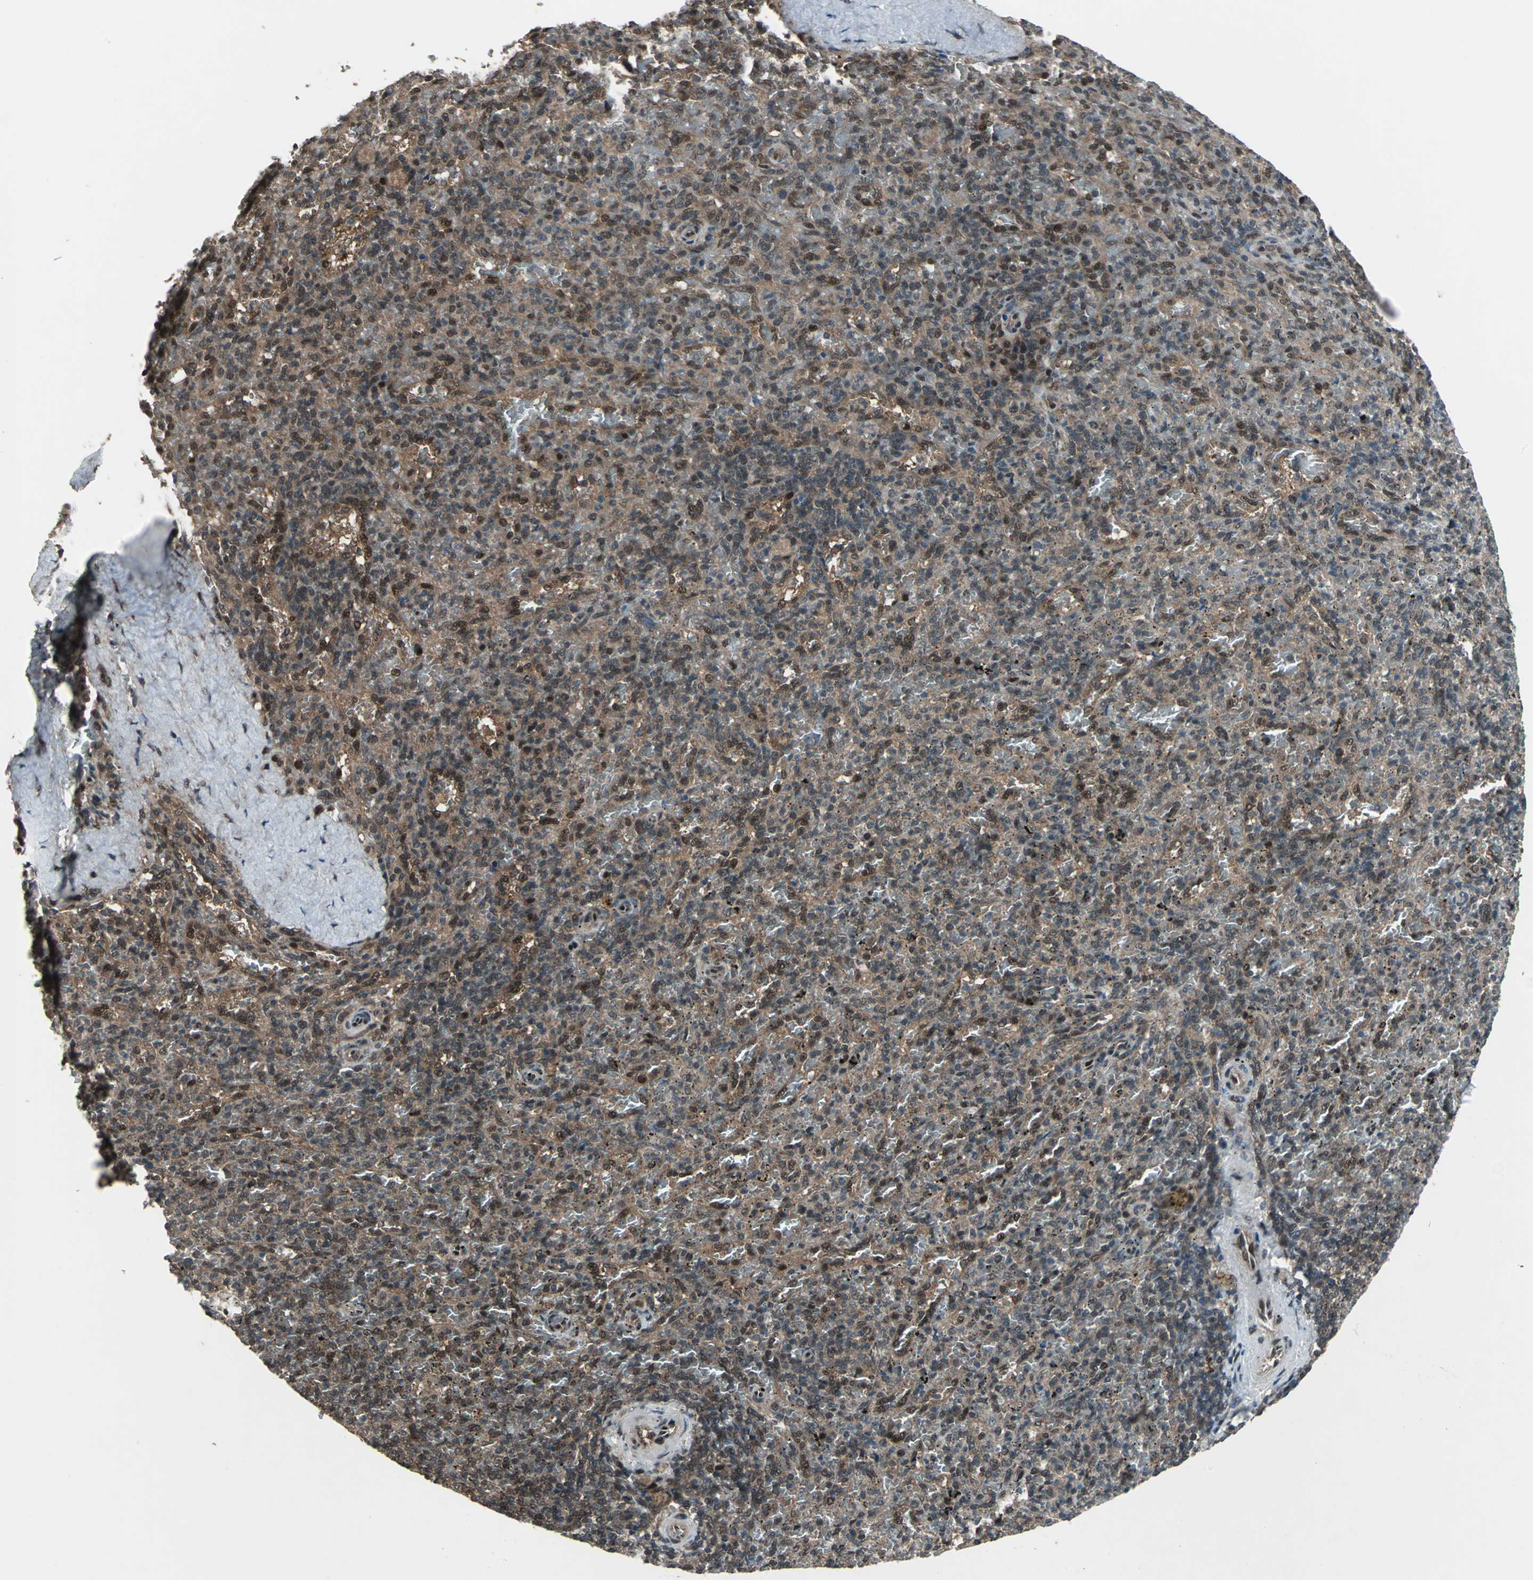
{"staining": {"intensity": "weak", "quantity": ">75%", "location": "cytoplasmic/membranous,nuclear"}, "tissue": "spleen", "cell_type": "Cells in red pulp", "image_type": "normal", "snomed": [{"axis": "morphology", "description": "Normal tissue, NOS"}, {"axis": "topography", "description": "Spleen"}], "caption": "Brown immunohistochemical staining in unremarkable human spleen demonstrates weak cytoplasmic/membranous,nuclear staining in about >75% of cells in red pulp. (DAB (3,3'-diaminobenzidine) = brown stain, brightfield microscopy at high magnification).", "gene": "COPS5", "patient": {"sex": "female", "age": 43}}